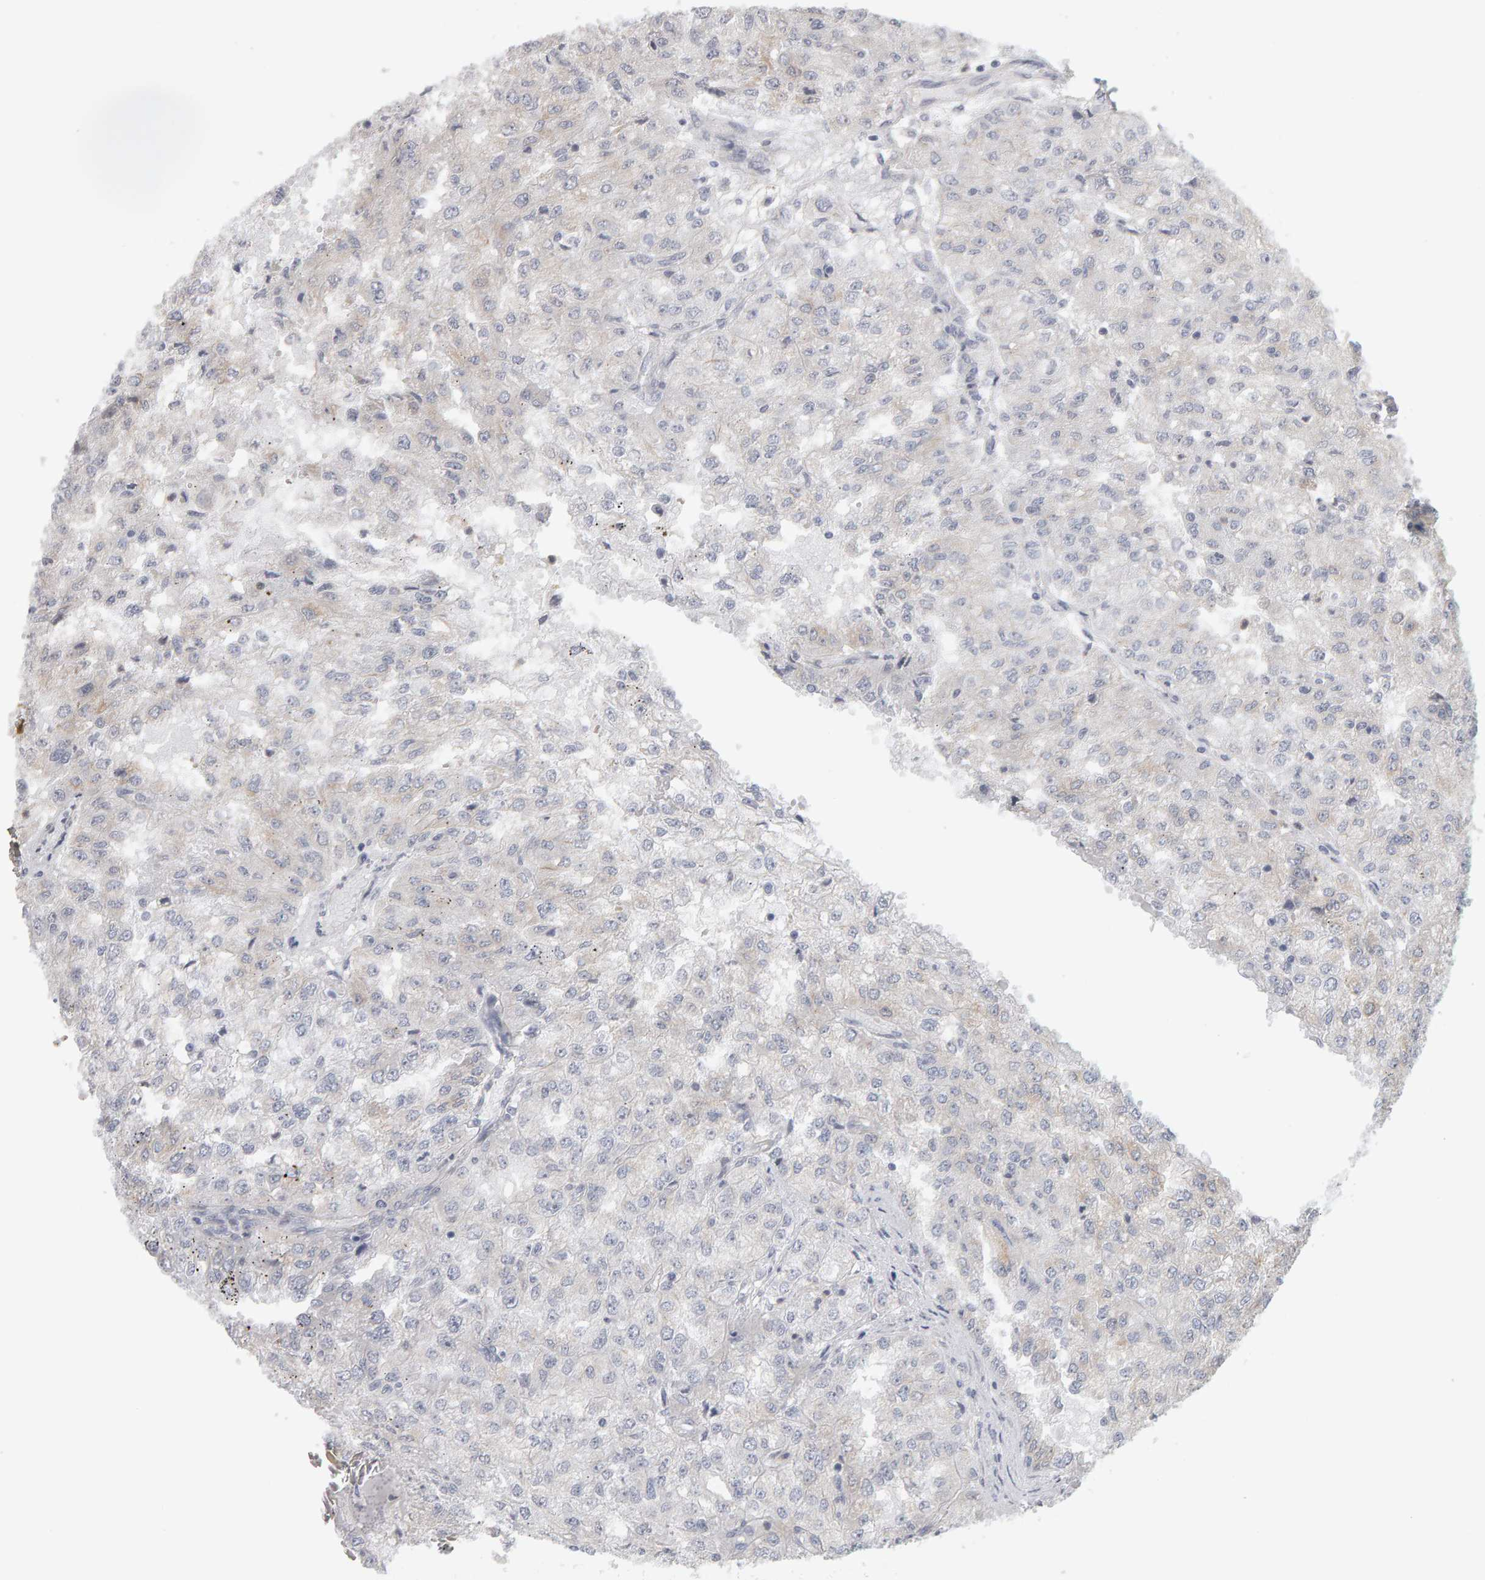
{"staining": {"intensity": "negative", "quantity": "none", "location": "none"}, "tissue": "renal cancer", "cell_type": "Tumor cells", "image_type": "cancer", "snomed": [{"axis": "morphology", "description": "Adenocarcinoma, NOS"}, {"axis": "topography", "description": "Kidney"}], "caption": "This is an immunohistochemistry histopathology image of renal cancer. There is no staining in tumor cells.", "gene": "MSRA", "patient": {"sex": "female", "age": 54}}